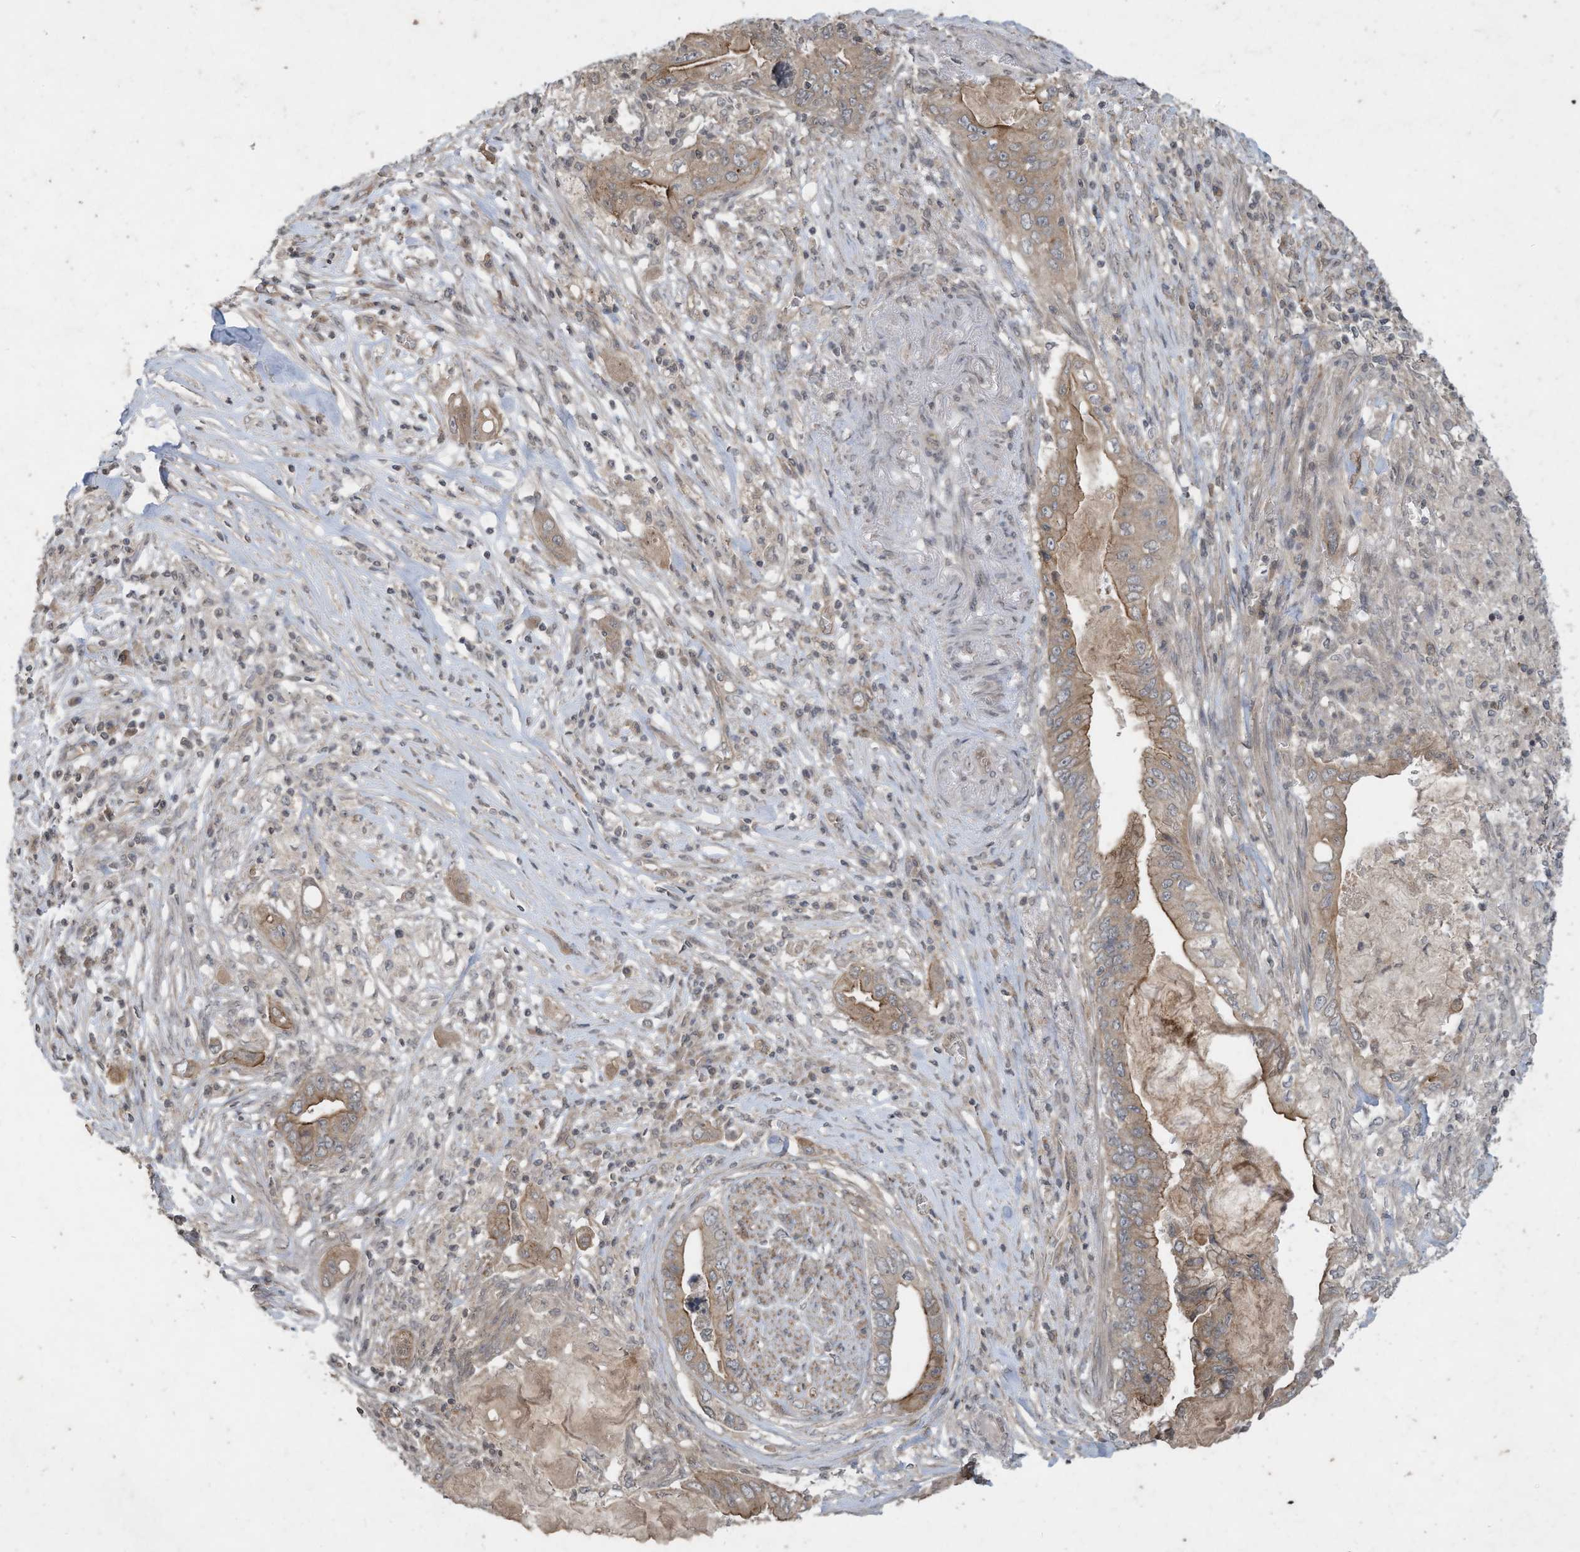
{"staining": {"intensity": "moderate", "quantity": ">75%", "location": "cytoplasmic/membranous"}, "tissue": "pancreatic cancer", "cell_type": "Tumor cells", "image_type": "cancer", "snomed": [{"axis": "morphology", "description": "Adenocarcinoma, NOS"}, {"axis": "topography", "description": "Pancreas"}], "caption": "Human adenocarcinoma (pancreatic) stained with a protein marker displays moderate staining in tumor cells.", "gene": "MATN2", "patient": {"sex": "female", "age": 73}}